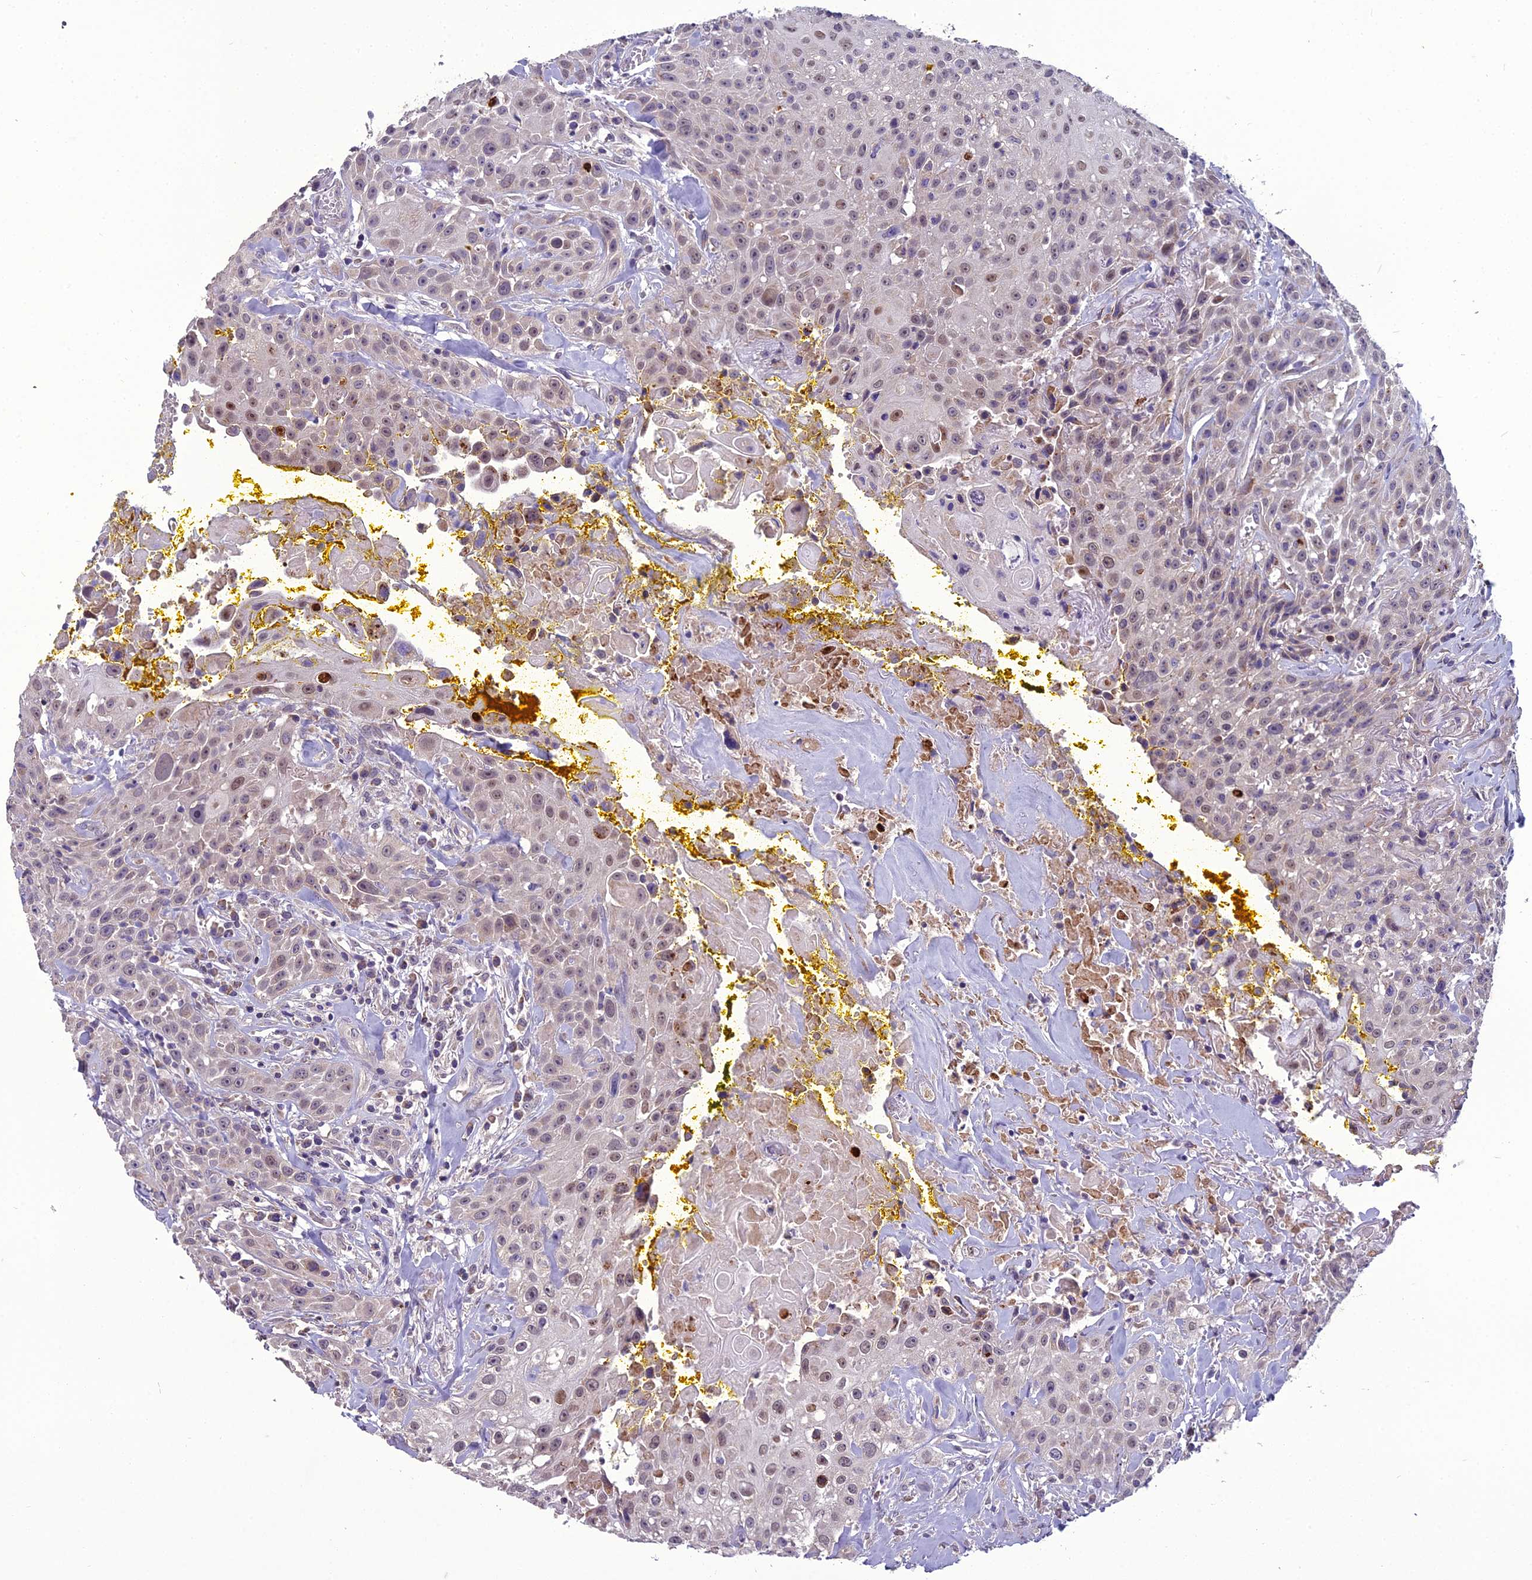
{"staining": {"intensity": "moderate", "quantity": "25%-75%", "location": "nuclear"}, "tissue": "head and neck cancer", "cell_type": "Tumor cells", "image_type": "cancer", "snomed": [{"axis": "morphology", "description": "Squamous cell carcinoma, NOS"}, {"axis": "topography", "description": "Oral tissue"}, {"axis": "topography", "description": "Head-Neck"}], "caption": "Tumor cells exhibit medium levels of moderate nuclear positivity in about 25%-75% of cells in head and neck squamous cell carcinoma.", "gene": "DUS2", "patient": {"sex": "female", "age": 82}}